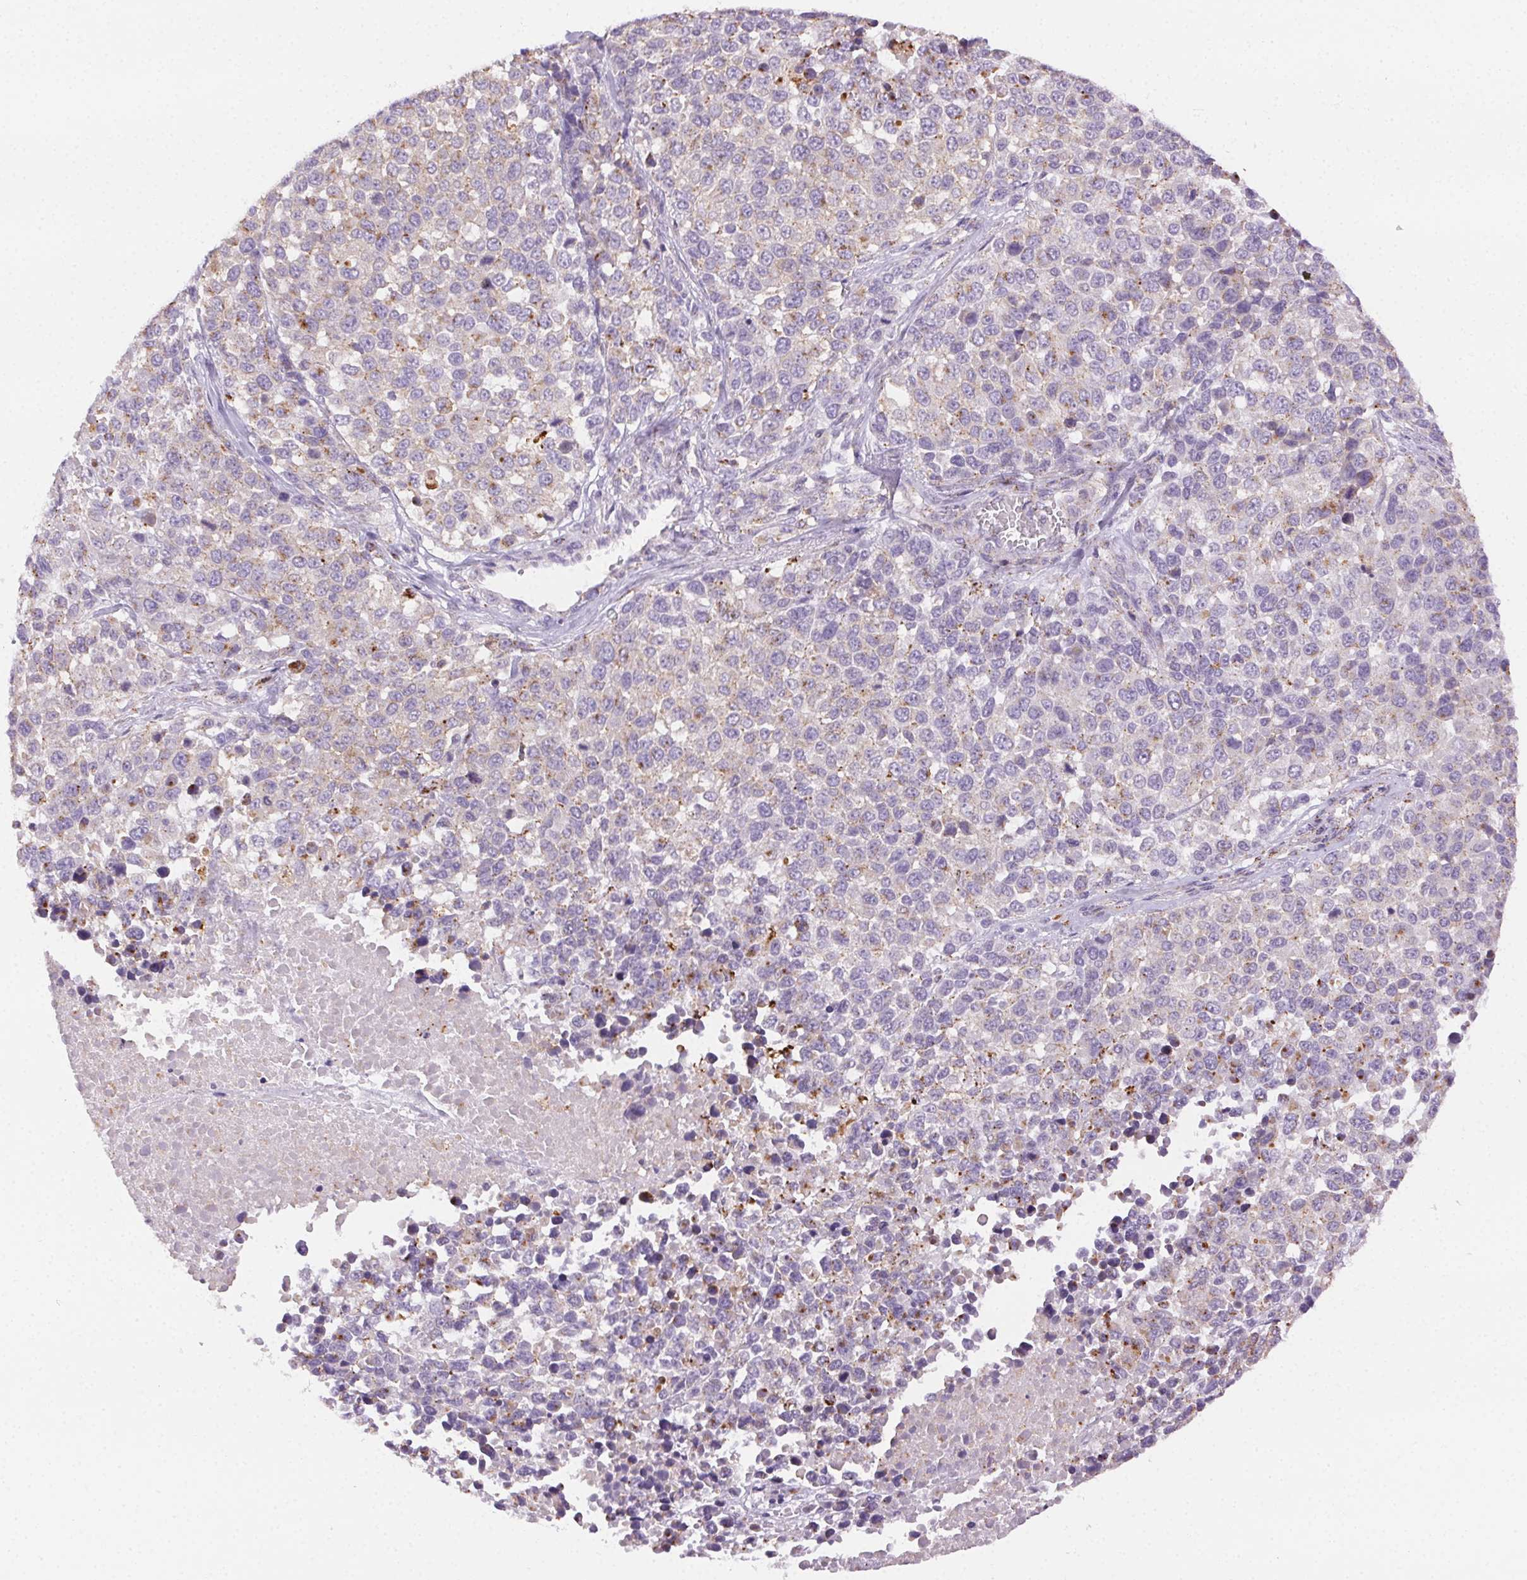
{"staining": {"intensity": "negative", "quantity": "none", "location": "none"}, "tissue": "melanoma", "cell_type": "Tumor cells", "image_type": "cancer", "snomed": [{"axis": "morphology", "description": "Malignant melanoma, Metastatic site"}, {"axis": "topography", "description": "Skin"}], "caption": "This is an IHC histopathology image of human malignant melanoma (metastatic site). There is no staining in tumor cells.", "gene": "SCPEP1", "patient": {"sex": "male", "age": 84}}